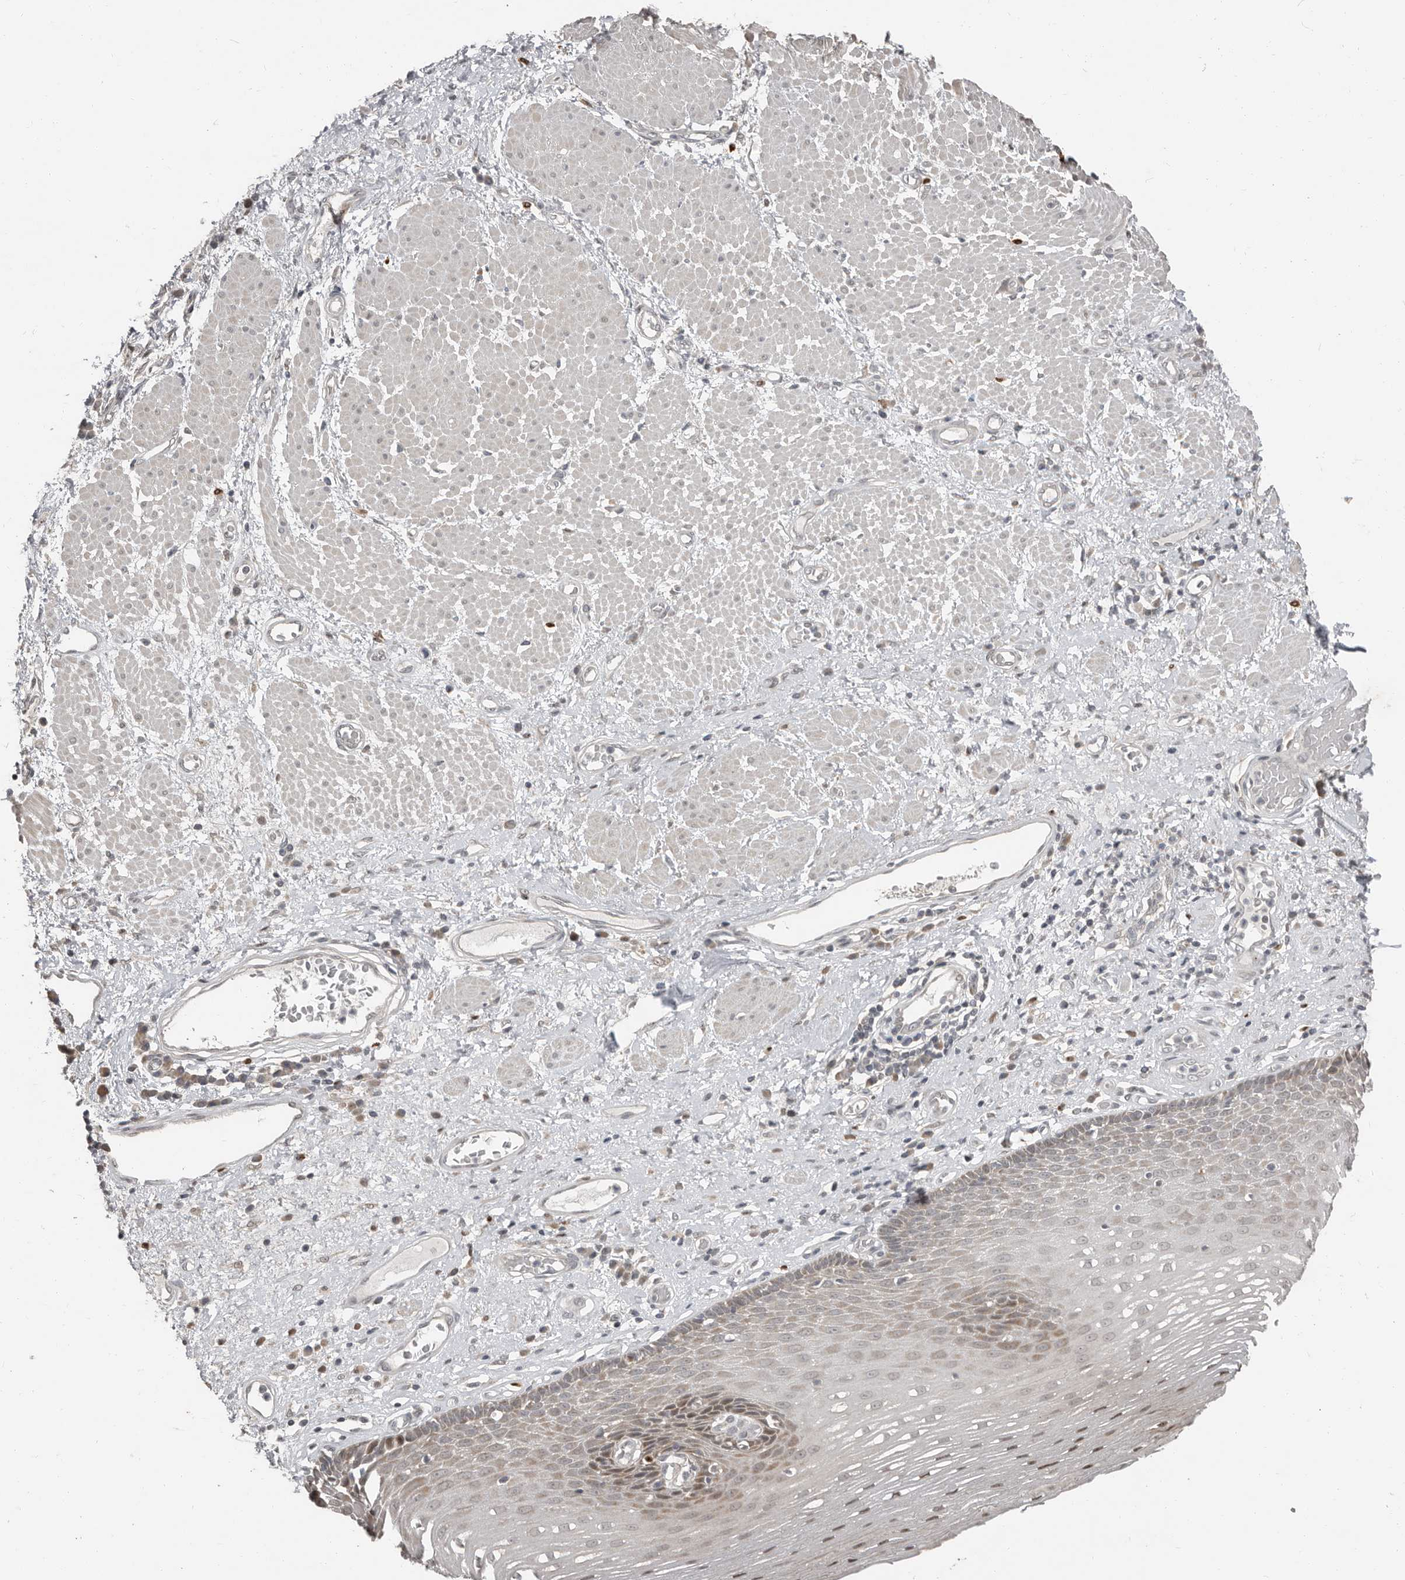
{"staining": {"intensity": "weak", "quantity": "<25%", "location": "cytoplasmic/membranous"}, "tissue": "esophagus", "cell_type": "Squamous epithelial cells", "image_type": "normal", "snomed": [{"axis": "morphology", "description": "Normal tissue, NOS"}, {"axis": "morphology", "description": "Adenocarcinoma, NOS"}, {"axis": "topography", "description": "Esophagus"}], "caption": "Photomicrograph shows no significant protein staining in squamous epithelial cells of benign esophagus. (Immunohistochemistry (ihc), brightfield microscopy, high magnification).", "gene": "APOL6", "patient": {"sex": "male", "age": 62}}